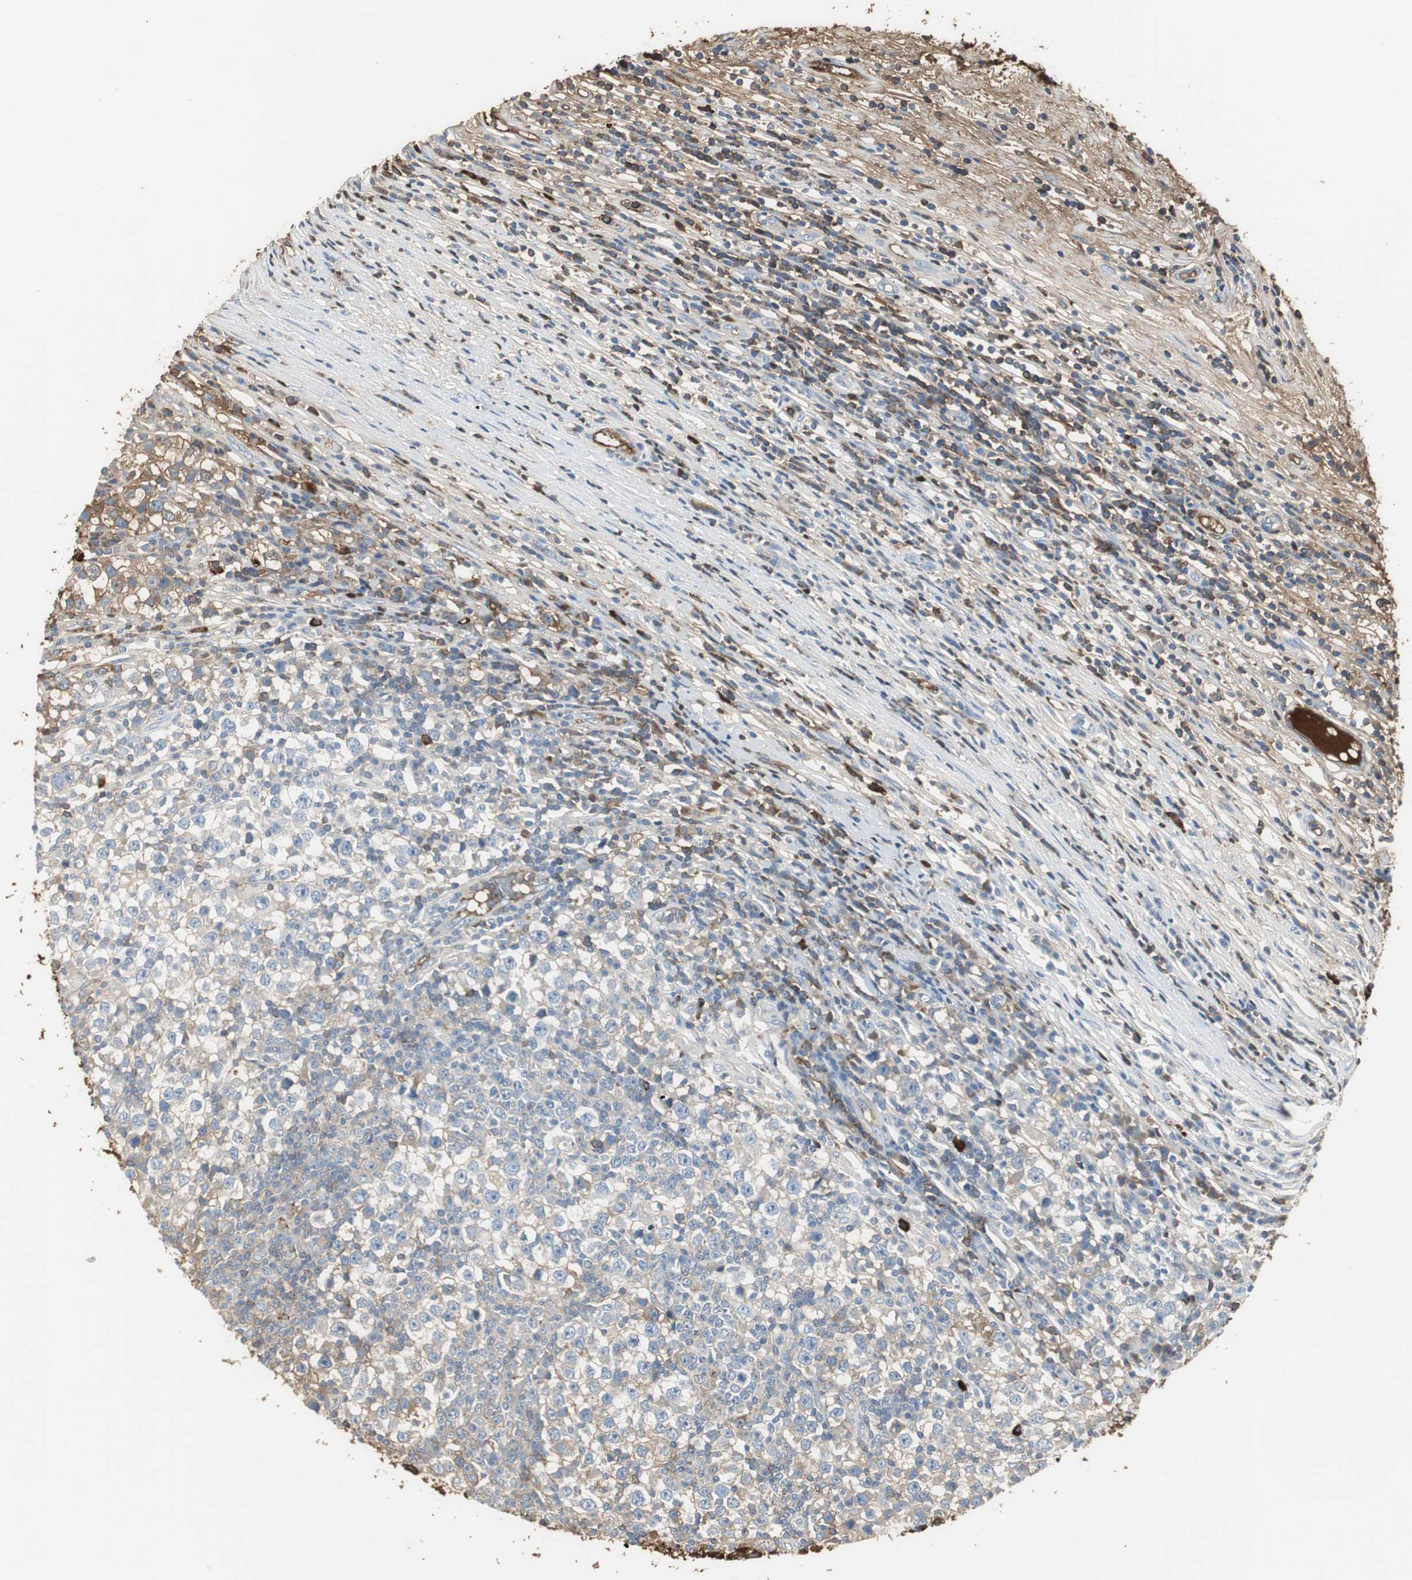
{"staining": {"intensity": "weak", "quantity": "<25%", "location": "cytoplasmic/membranous"}, "tissue": "testis cancer", "cell_type": "Tumor cells", "image_type": "cancer", "snomed": [{"axis": "morphology", "description": "Seminoma, NOS"}, {"axis": "topography", "description": "Testis"}], "caption": "A photomicrograph of testis cancer stained for a protein reveals no brown staining in tumor cells.", "gene": "IGHA1", "patient": {"sex": "male", "age": 65}}